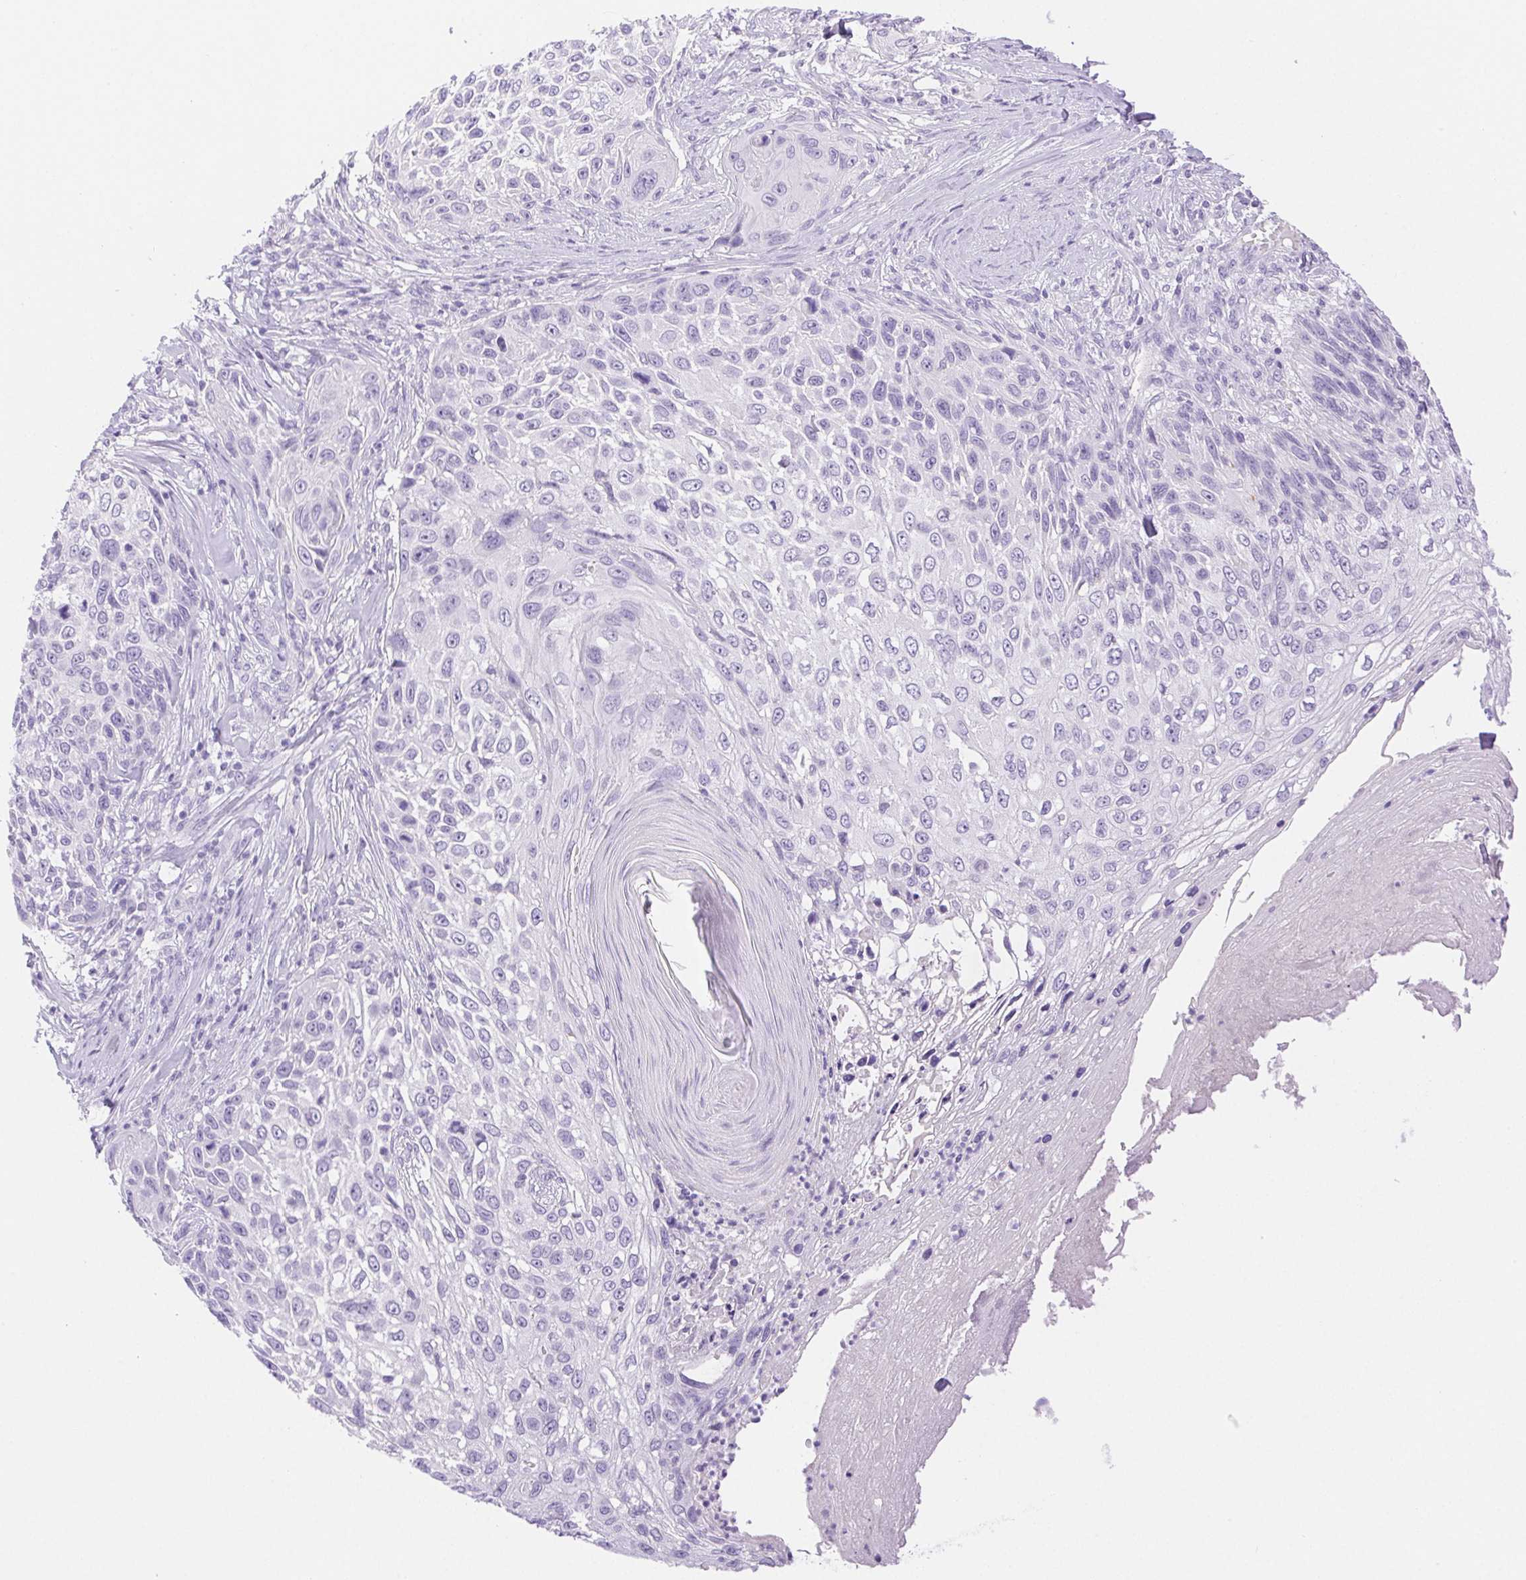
{"staining": {"intensity": "negative", "quantity": "none", "location": "none"}, "tissue": "skin cancer", "cell_type": "Tumor cells", "image_type": "cancer", "snomed": [{"axis": "morphology", "description": "Squamous cell carcinoma, NOS"}, {"axis": "topography", "description": "Skin"}], "caption": "Tumor cells are negative for brown protein staining in skin cancer. (DAB (3,3'-diaminobenzidine) IHC with hematoxylin counter stain).", "gene": "SPACA4", "patient": {"sex": "male", "age": 92}}